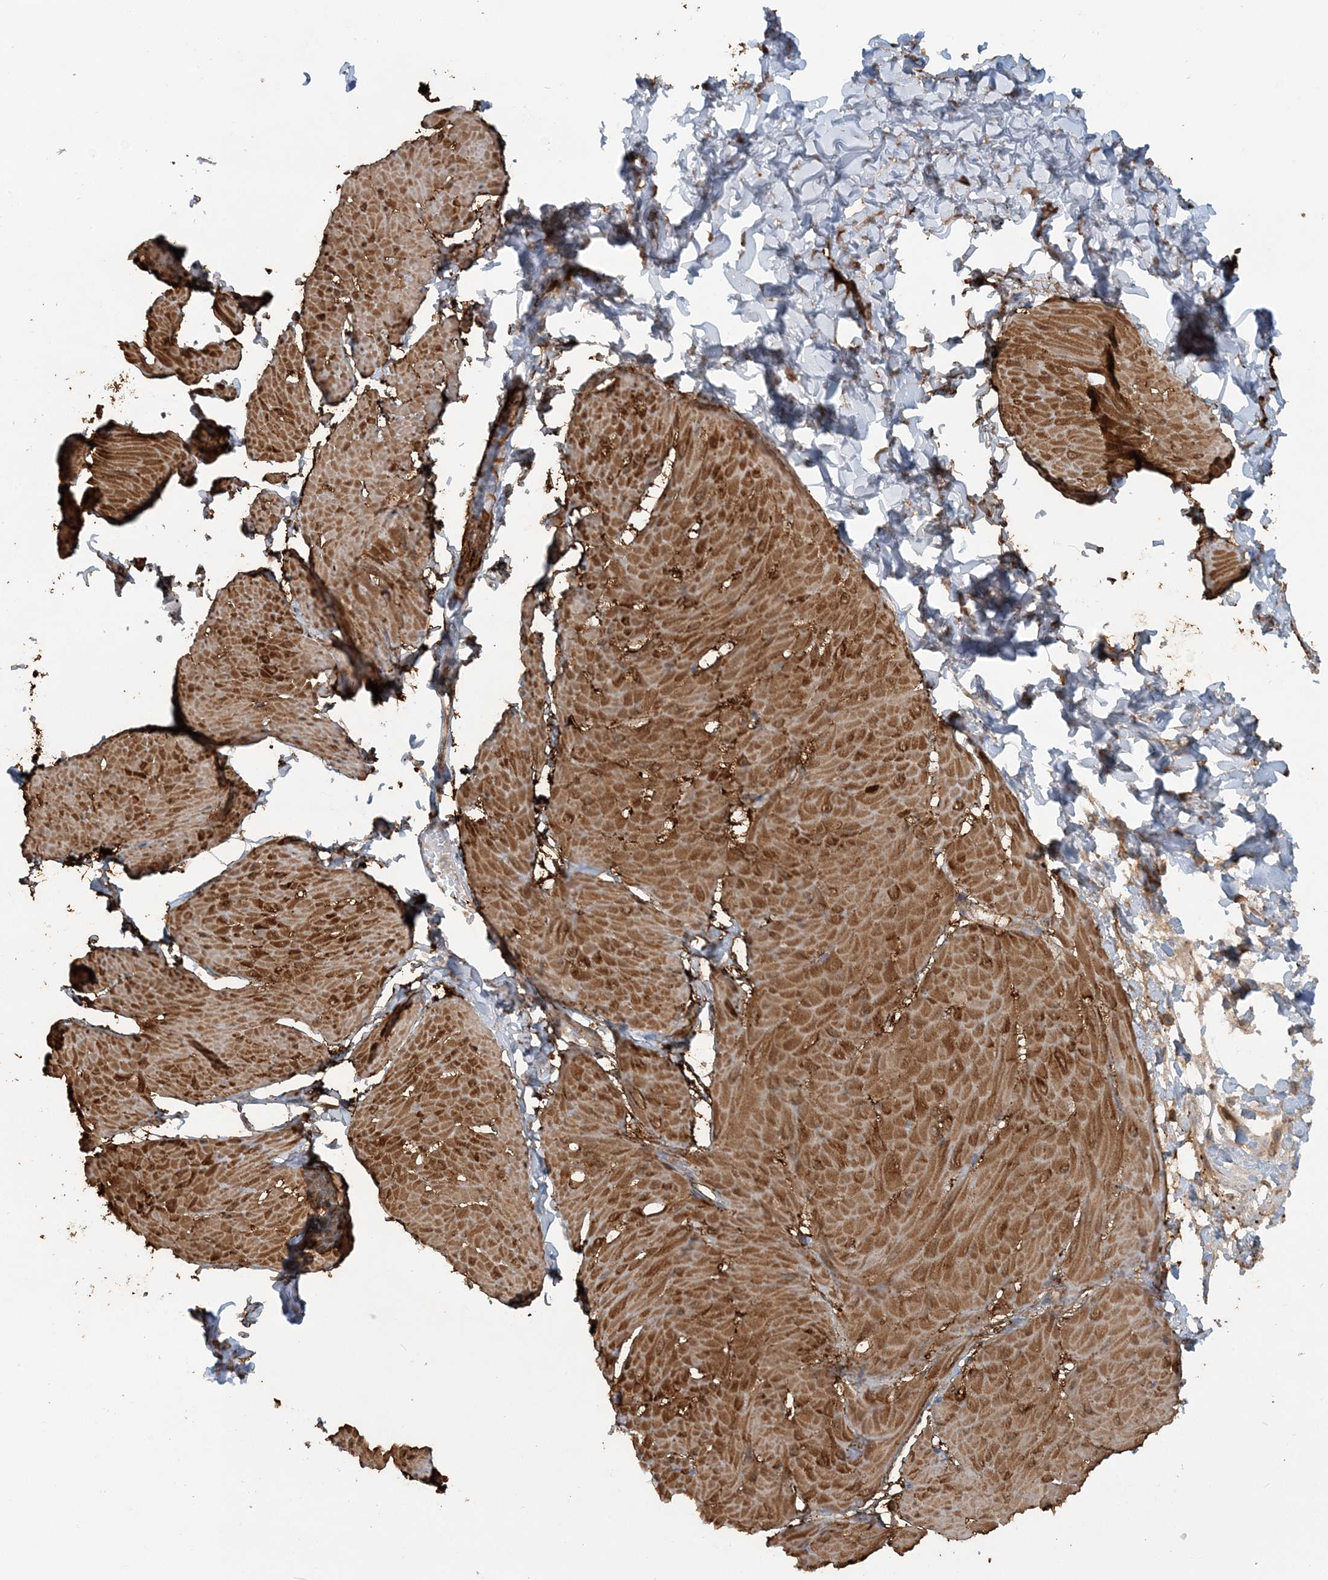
{"staining": {"intensity": "strong", "quantity": ">75%", "location": "cytoplasmic/membranous,nuclear"}, "tissue": "smooth muscle", "cell_type": "Smooth muscle cells", "image_type": "normal", "snomed": [{"axis": "morphology", "description": "Urothelial carcinoma, High grade"}, {"axis": "topography", "description": "Urinary bladder"}], "caption": "Smooth muscle stained for a protein (brown) shows strong cytoplasmic/membranous,nuclear positive staining in about >75% of smooth muscle cells.", "gene": "DSTN", "patient": {"sex": "male", "age": 46}}